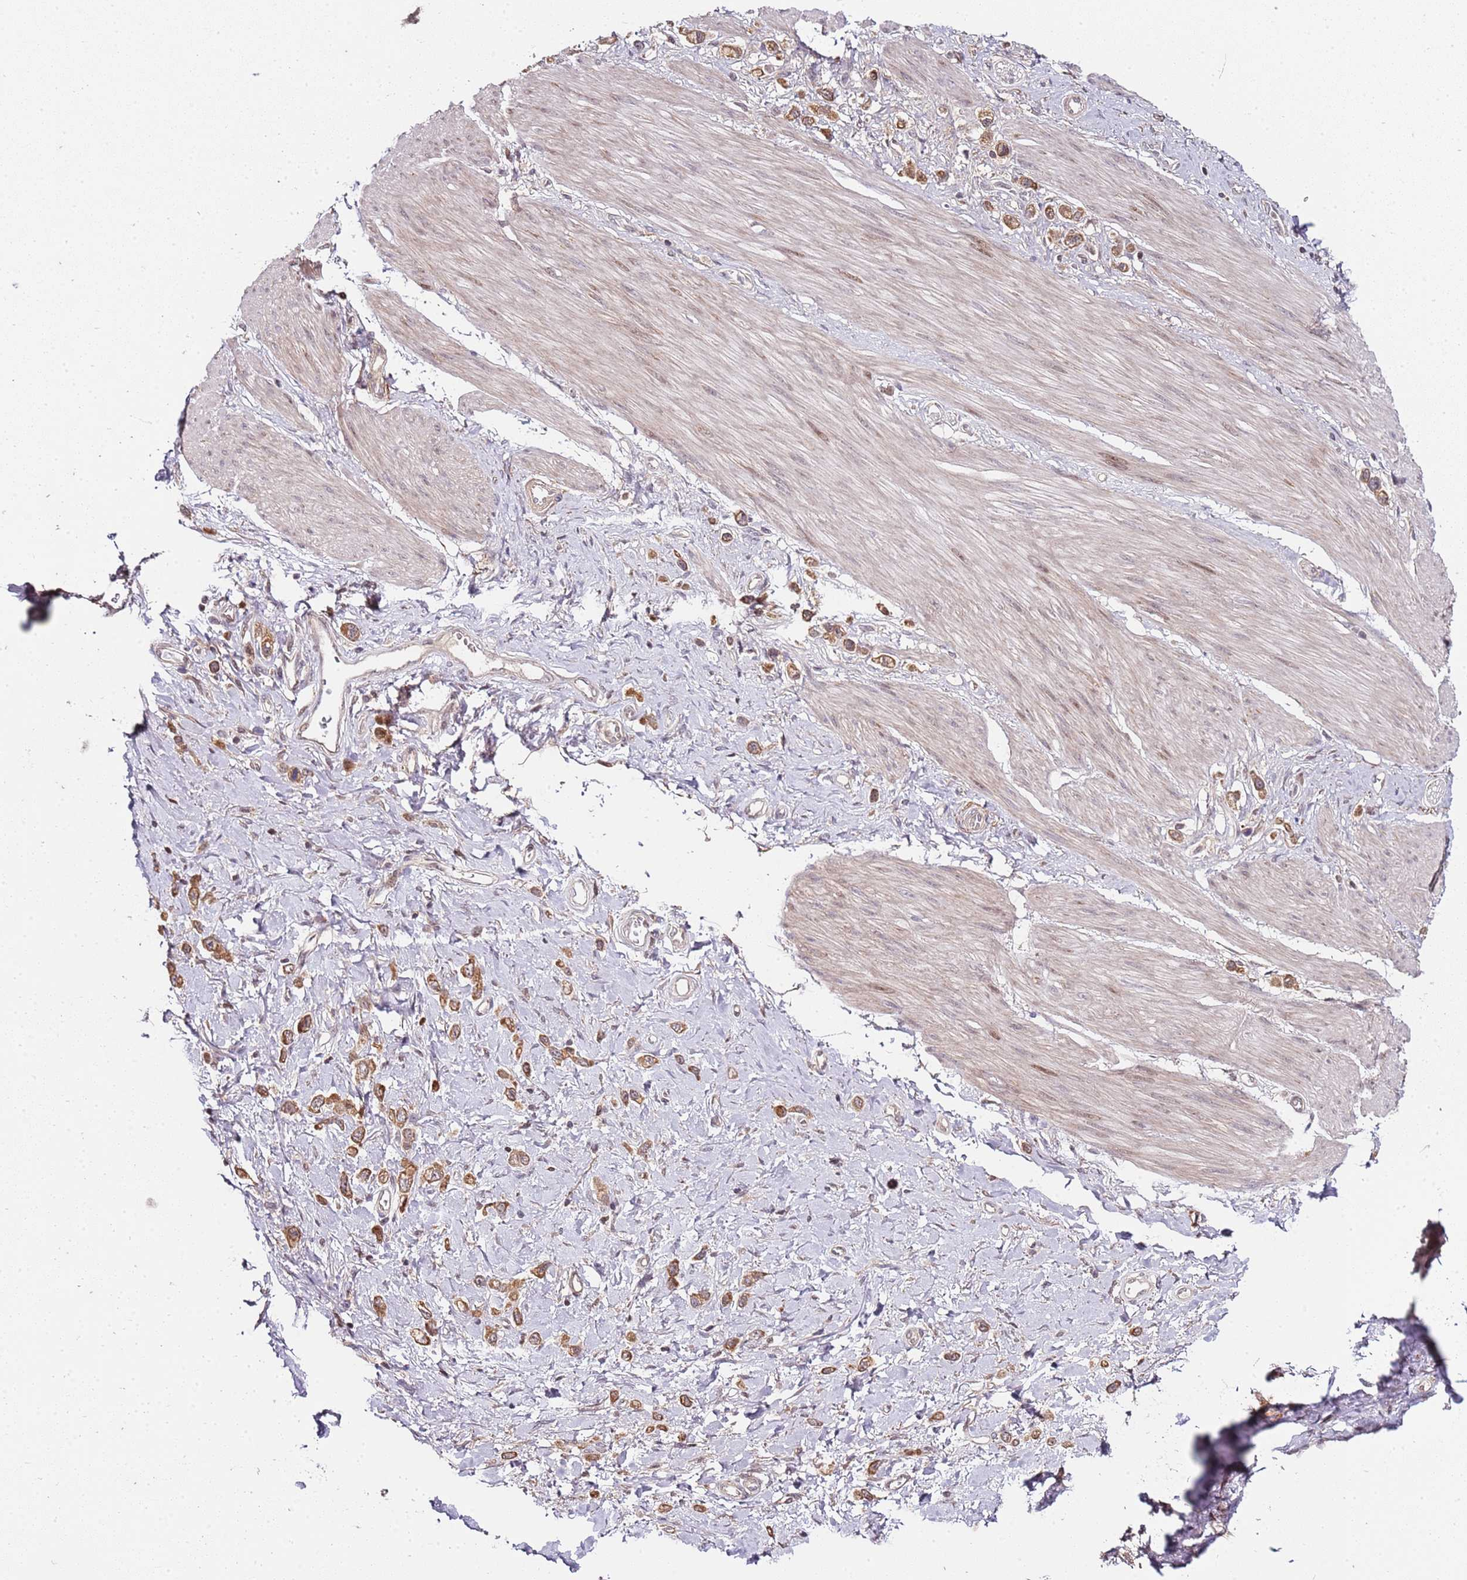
{"staining": {"intensity": "moderate", "quantity": ">75%", "location": "cytoplasmic/membranous"}, "tissue": "stomach cancer", "cell_type": "Tumor cells", "image_type": "cancer", "snomed": [{"axis": "morphology", "description": "Adenocarcinoma, NOS"}, {"axis": "topography", "description": "Stomach"}], "caption": "A photomicrograph showing moderate cytoplasmic/membranous positivity in about >75% of tumor cells in stomach cancer, as visualized by brown immunohistochemical staining.", "gene": "EDC3", "patient": {"sex": "female", "age": 65}}